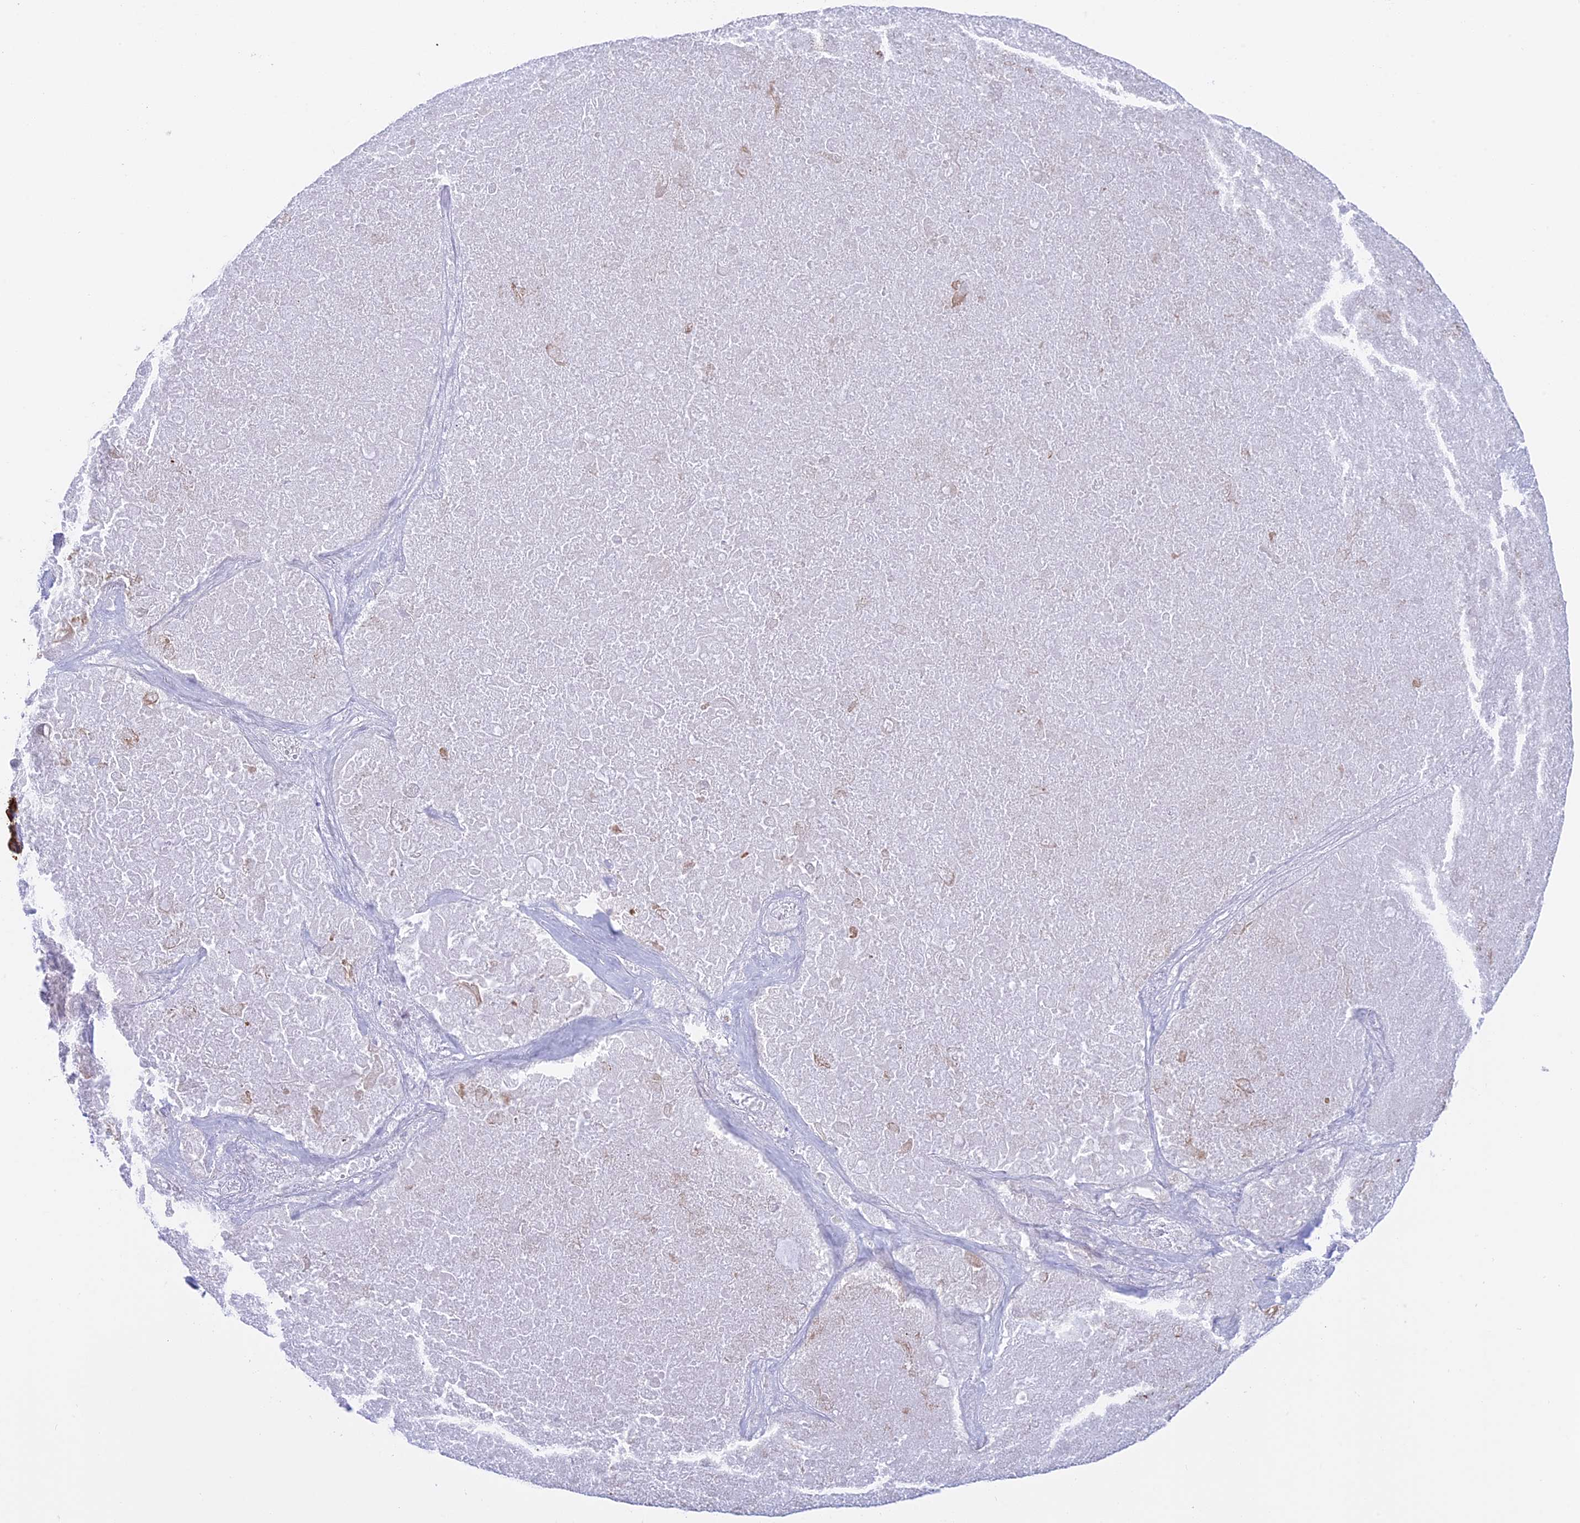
{"staining": {"intensity": "moderate", "quantity": ">75%", "location": "cytoplasmic/membranous"}, "tissue": "lung cancer", "cell_type": "Tumor cells", "image_type": "cancer", "snomed": [{"axis": "morphology", "description": "Squamous cell carcinoma, NOS"}, {"axis": "topography", "description": "Lung"}], "caption": "Human lung cancer (squamous cell carcinoma) stained with a protein marker demonstrates moderate staining in tumor cells.", "gene": "STUB1", "patient": {"sex": "female", "age": 73}}